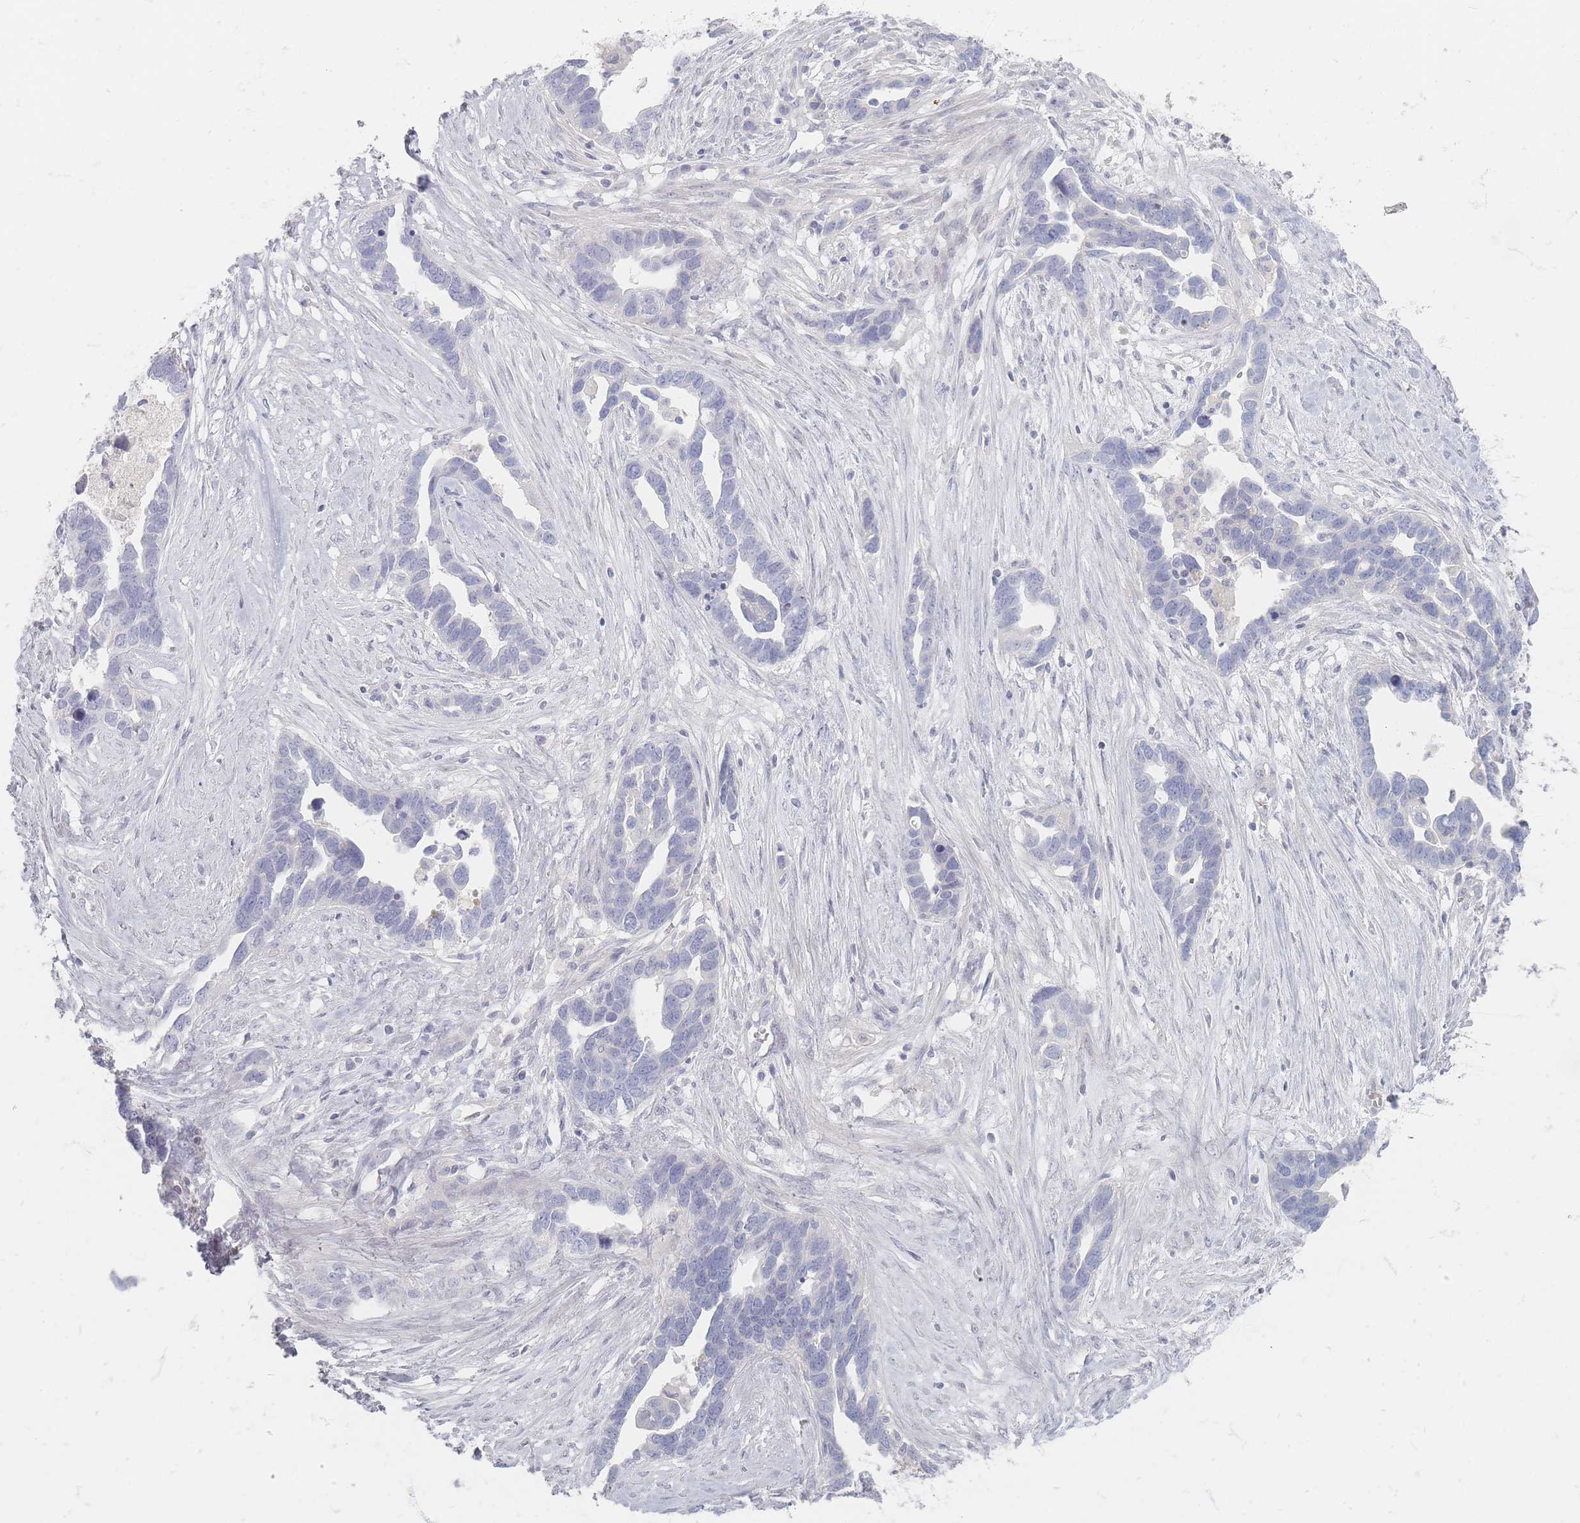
{"staining": {"intensity": "negative", "quantity": "none", "location": "none"}, "tissue": "ovarian cancer", "cell_type": "Tumor cells", "image_type": "cancer", "snomed": [{"axis": "morphology", "description": "Cystadenocarcinoma, serous, NOS"}, {"axis": "topography", "description": "Ovary"}], "caption": "Histopathology image shows no significant protein positivity in tumor cells of ovarian cancer (serous cystadenocarcinoma). (Stains: DAB (3,3'-diaminobenzidine) IHC with hematoxylin counter stain, Microscopy: brightfield microscopy at high magnification).", "gene": "CD37", "patient": {"sex": "female", "age": 54}}